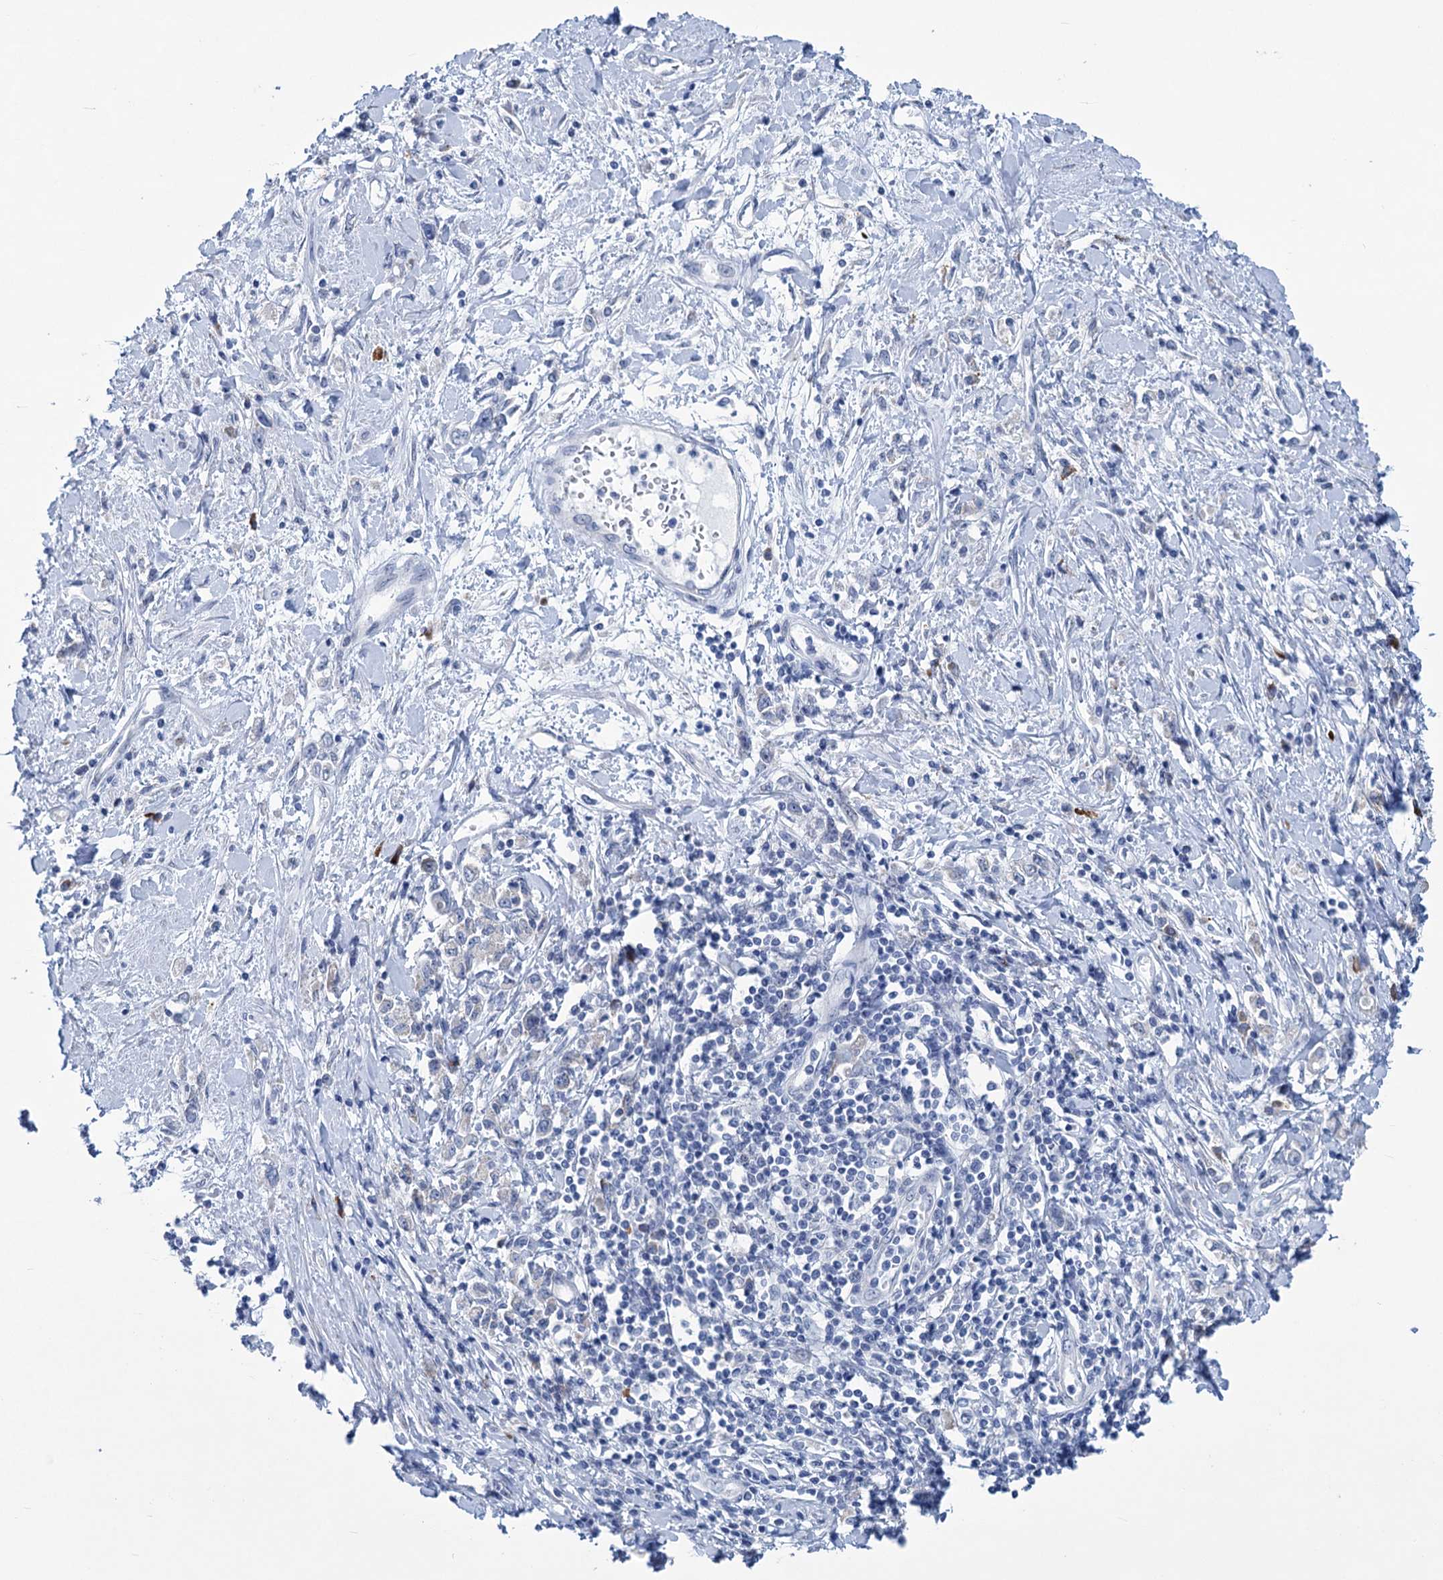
{"staining": {"intensity": "negative", "quantity": "none", "location": "none"}, "tissue": "stomach cancer", "cell_type": "Tumor cells", "image_type": "cancer", "snomed": [{"axis": "morphology", "description": "Adenocarcinoma, NOS"}, {"axis": "topography", "description": "Stomach"}], "caption": "High power microscopy micrograph of an IHC photomicrograph of stomach cancer, revealing no significant positivity in tumor cells. The staining is performed using DAB (3,3'-diaminobenzidine) brown chromogen with nuclei counter-stained in using hematoxylin.", "gene": "NEU3", "patient": {"sex": "female", "age": 76}}